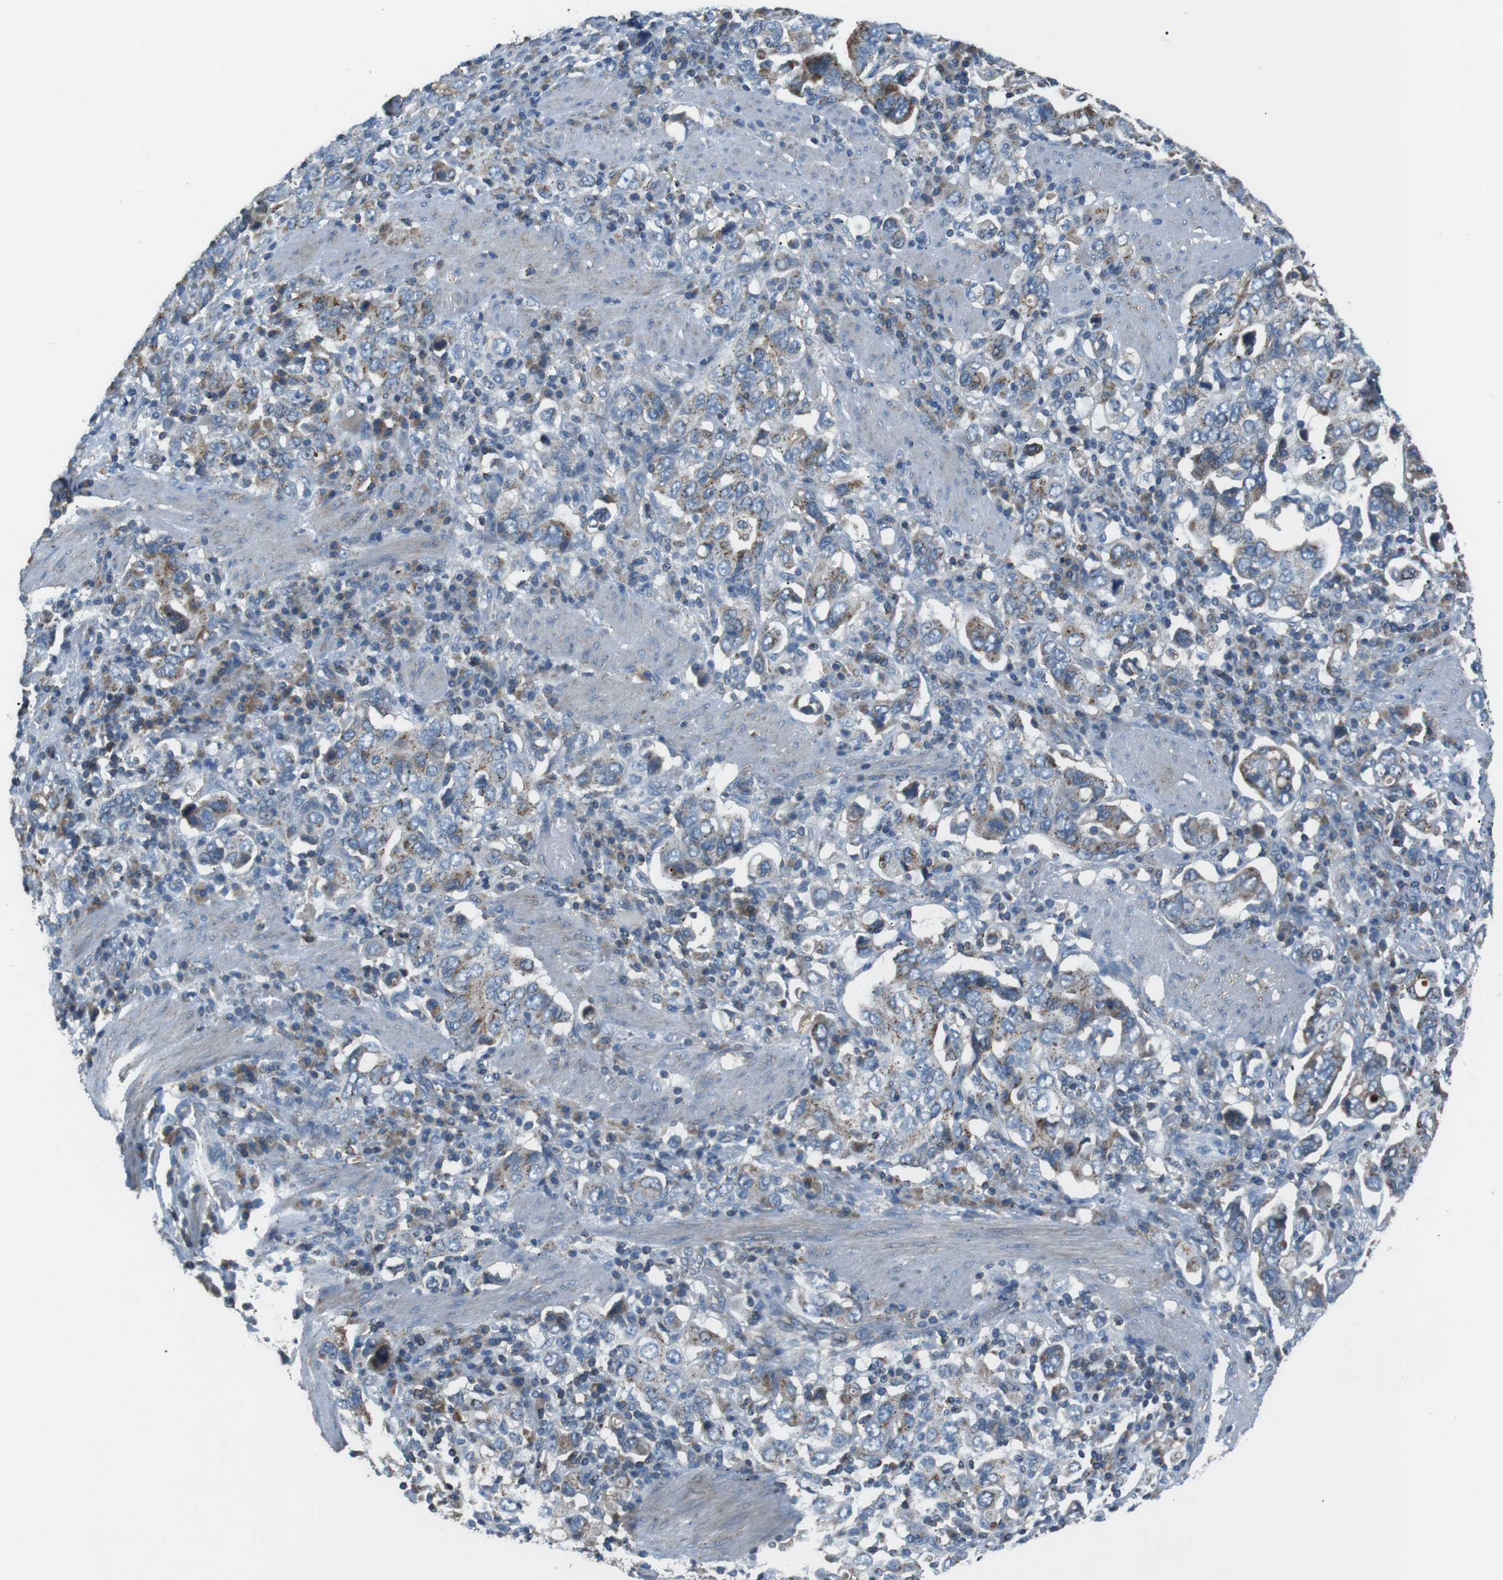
{"staining": {"intensity": "weak", "quantity": "25%-75%", "location": "cytoplasmic/membranous"}, "tissue": "stomach cancer", "cell_type": "Tumor cells", "image_type": "cancer", "snomed": [{"axis": "morphology", "description": "Adenocarcinoma, NOS"}, {"axis": "topography", "description": "Stomach, upper"}], "caption": "Immunohistochemistry image of neoplastic tissue: stomach adenocarcinoma stained using IHC reveals low levels of weak protein expression localized specifically in the cytoplasmic/membranous of tumor cells, appearing as a cytoplasmic/membranous brown color.", "gene": "FAM3B", "patient": {"sex": "male", "age": 62}}